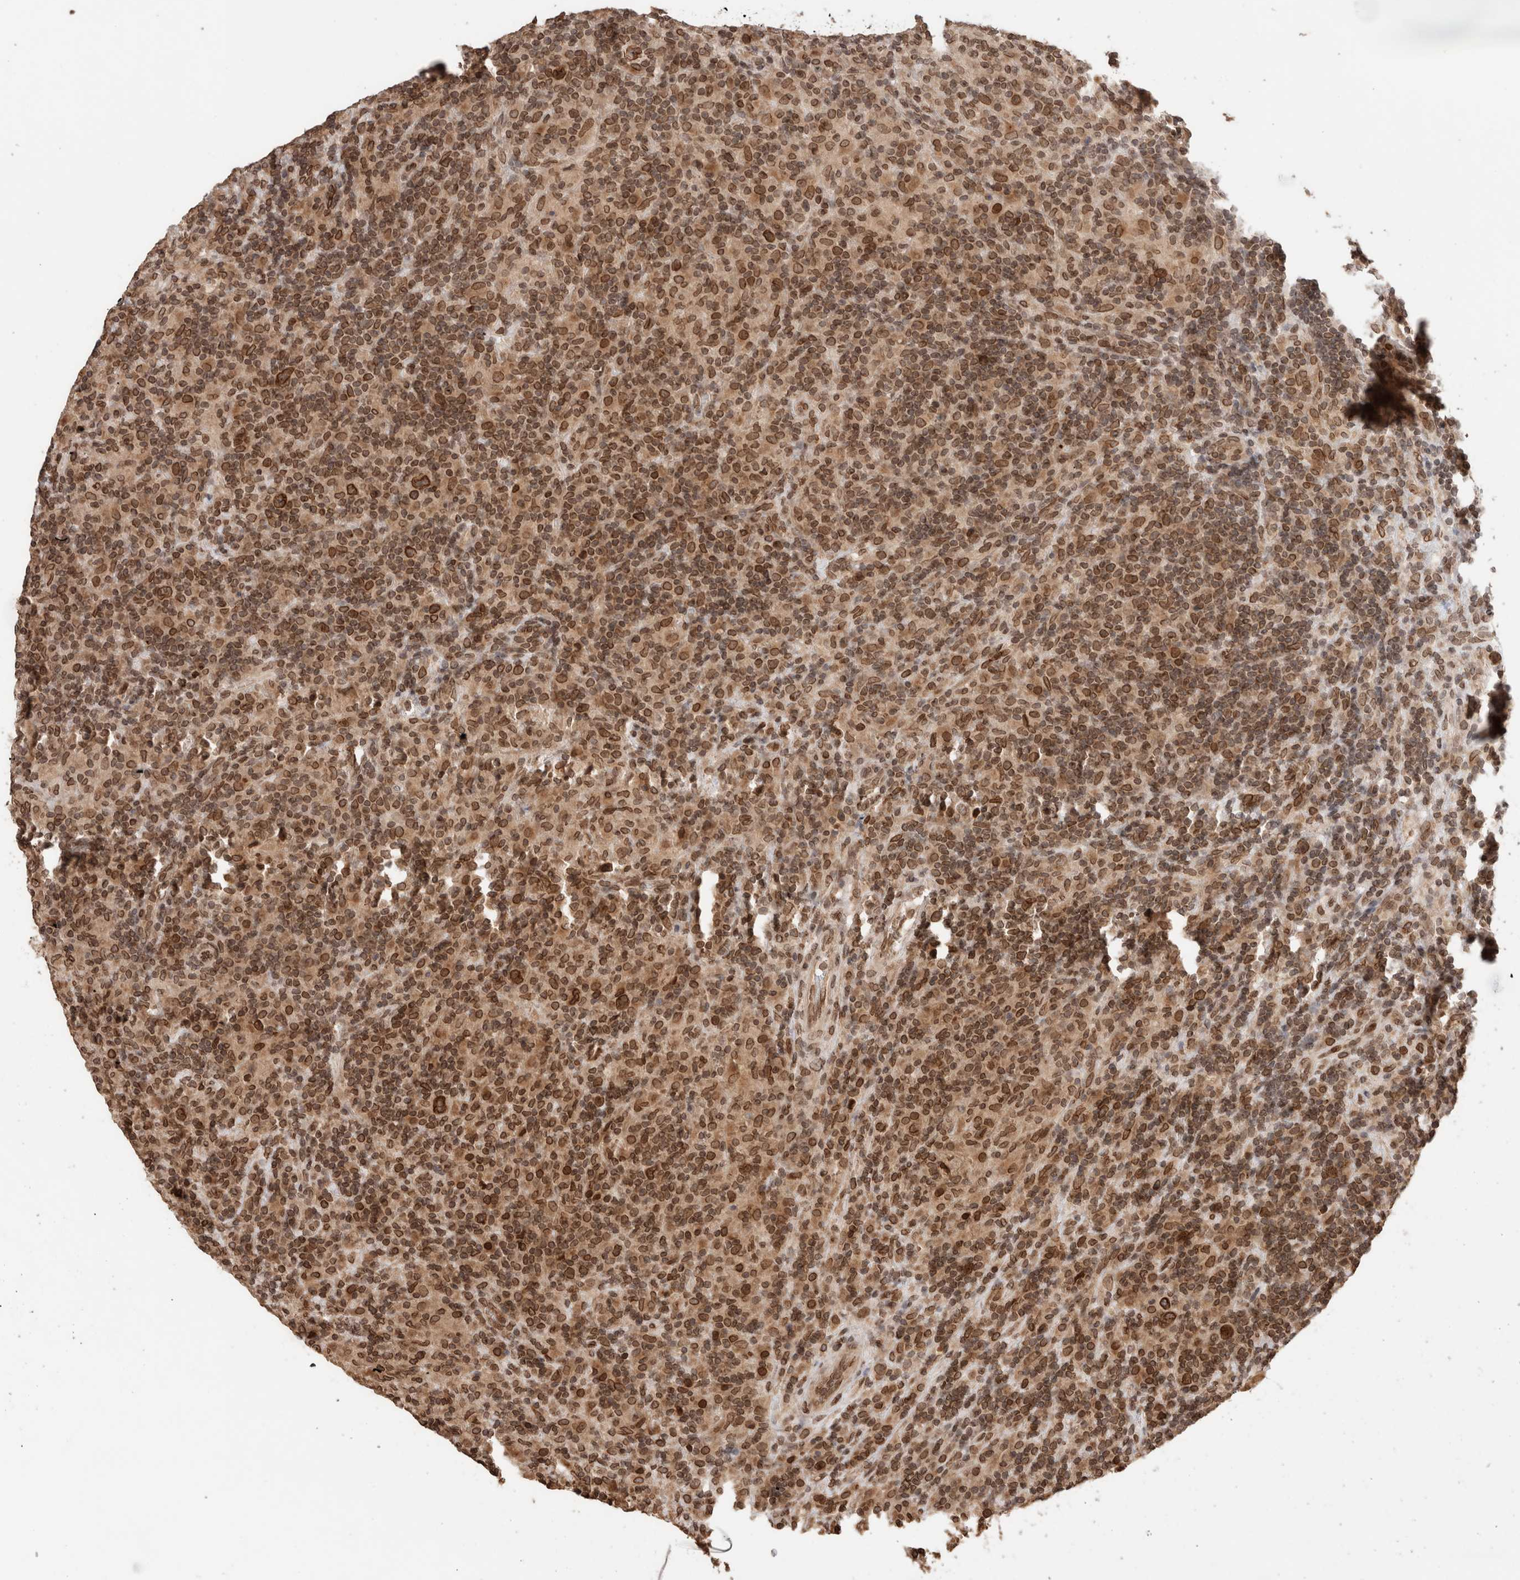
{"staining": {"intensity": "strong", "quantity": ">75%", "location": "cytoplasmic/membranous,nuclear"}, "tissue": "lymphoma", "cell_type": "Tumor cells", "image_type": "cancer", "snomed": [{"axis": "morphology", "description": "Hodgkin's disease, NOS"}, {"axis": "topography", "description": "Lymph node"}], "caption": "High-magnification brightfield microscopy of Hodgkin's disease stained with DAB (3,3'-diaminobenzidine) (brown) and counterstained with hematoxylin (blue). tumor cells exhibit strong cytoplasmic/membranous and nuclear positivity is present in approximately>75% of cells.", "gene": "TPR", "patient": {"sex": "male", "age": 70}}